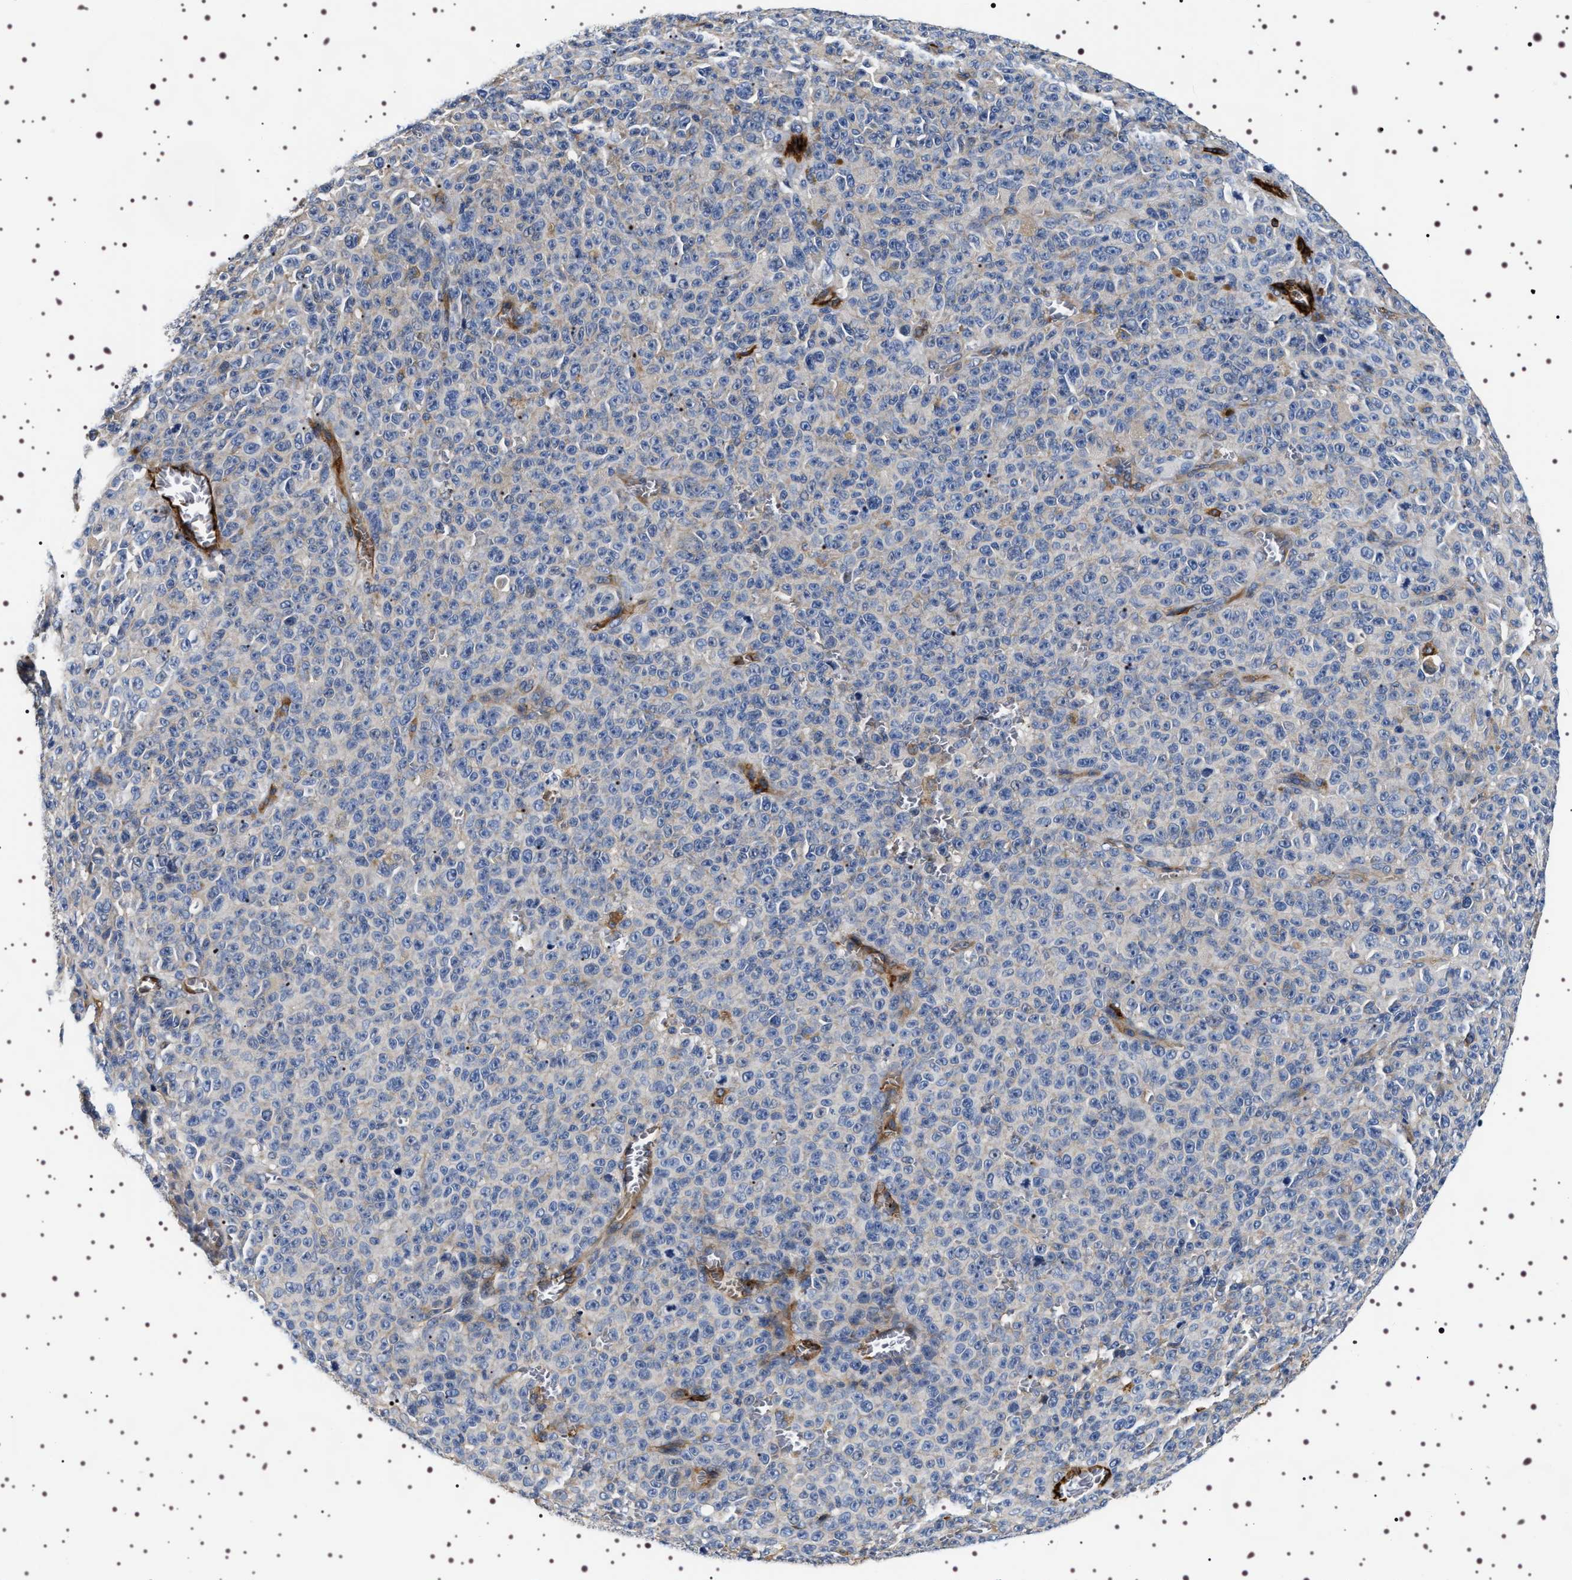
{"staining": {"intensity": "negative", "quantity": "none", "location": "none"}, "tissue": "melanoma", "cell_type": "Tumor cells", "image_type": "cancer", "snomed": [{"axis": "morphology", "description": "Malignant melanoma, NOS"}, {"axis": "topography", "description": "Skin"}], "caption": "Tumor cells show no significant protein expression in malignant melanoma.", "gene": "ALPL", "patient": {"sex": "female", "age": 82}}